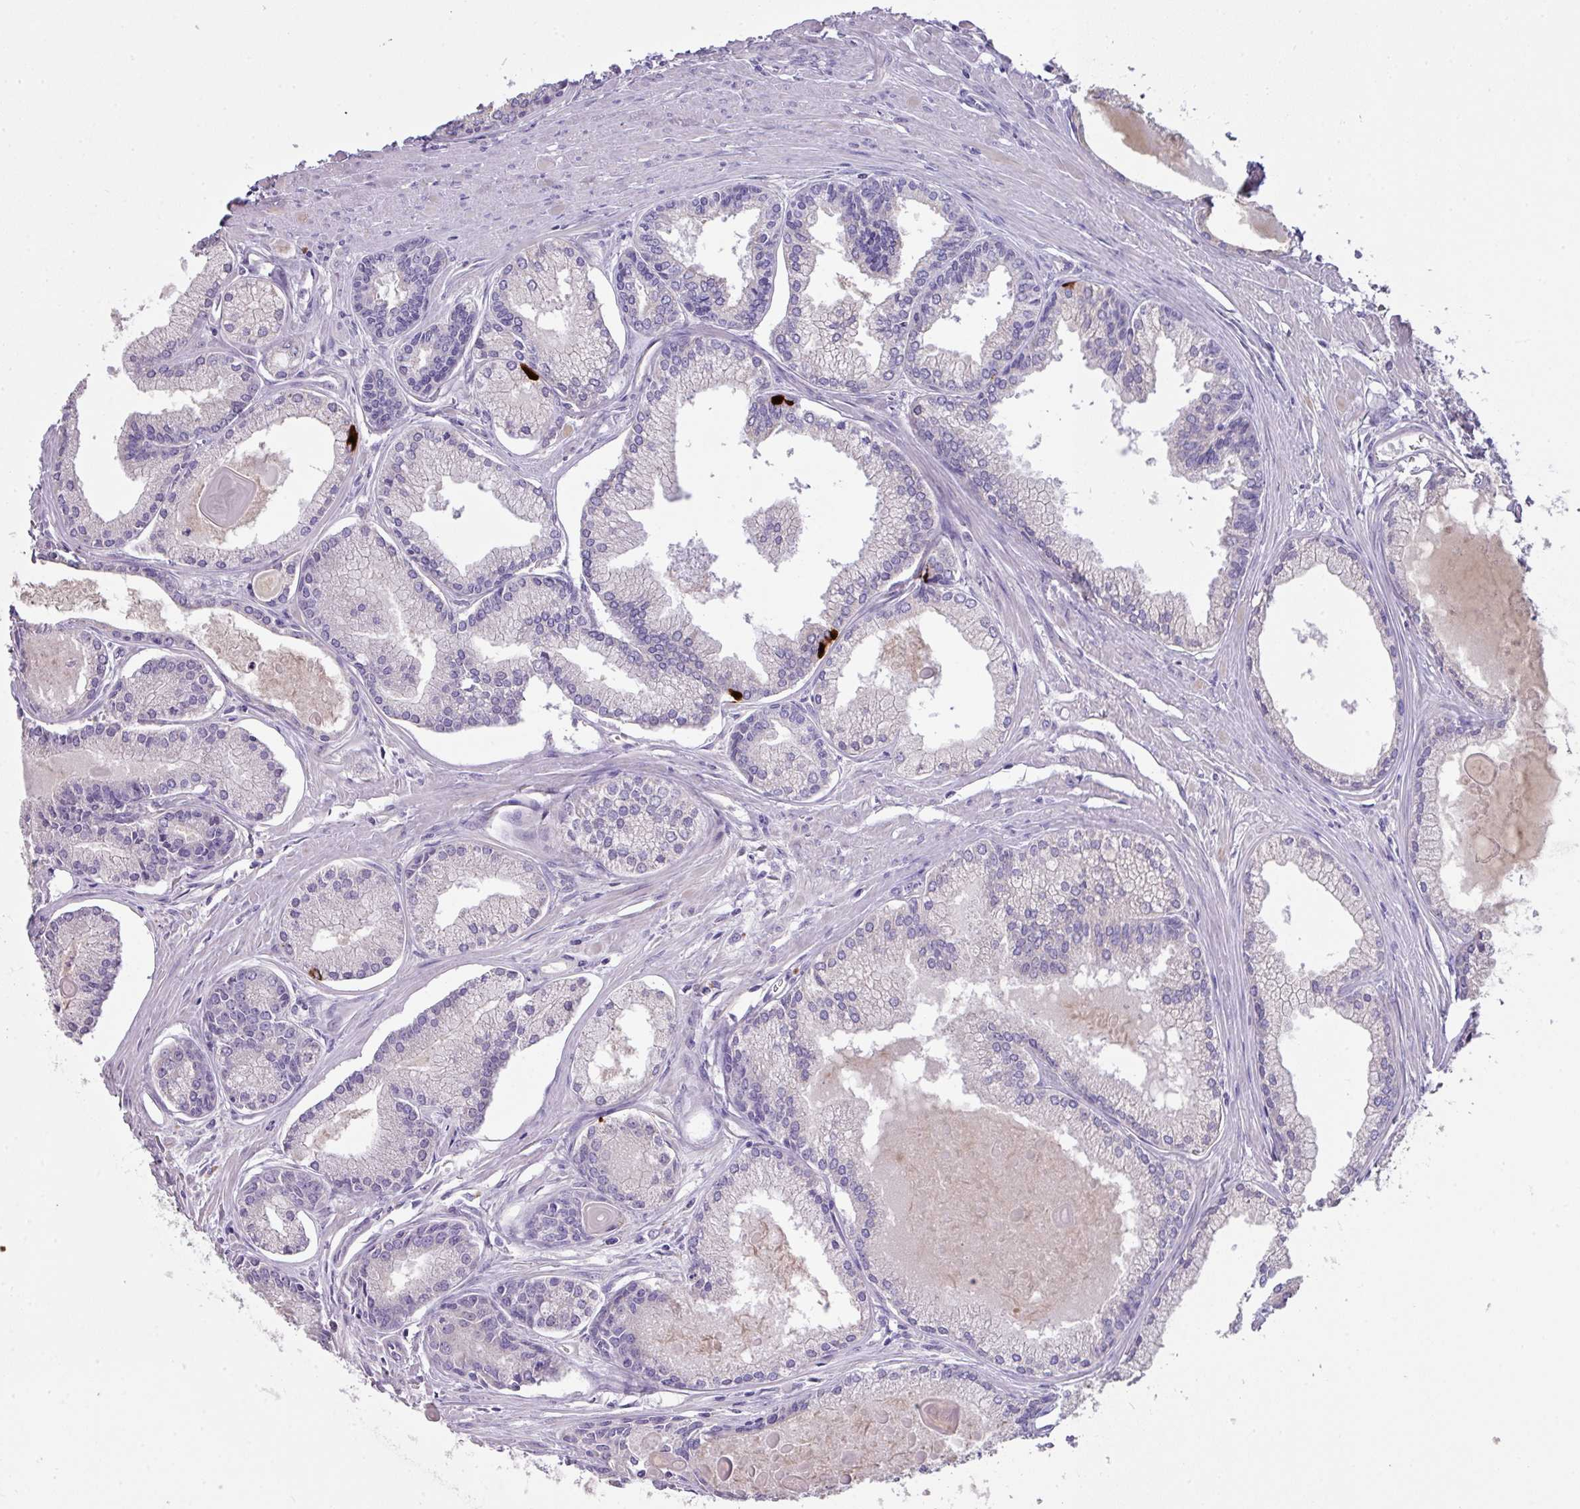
{"staining": {"intensity": "negative", "quantity": "none", "location": "none"}, "tissue": "prostate cancer", "cell_type": "Tumor cells", "image_type": "cancer", "snomed": [{"axis": "morphology", "description": "Adenocarcinoma, High grade"}, {"axis": "topography", "description": "Prostate"}], "caption": "There is no significant staining in tumor cells of high-grade adenocarcinoma (prostate).", "gene": "OR6C6", "patient": {"sex": "male", "age": 68}}